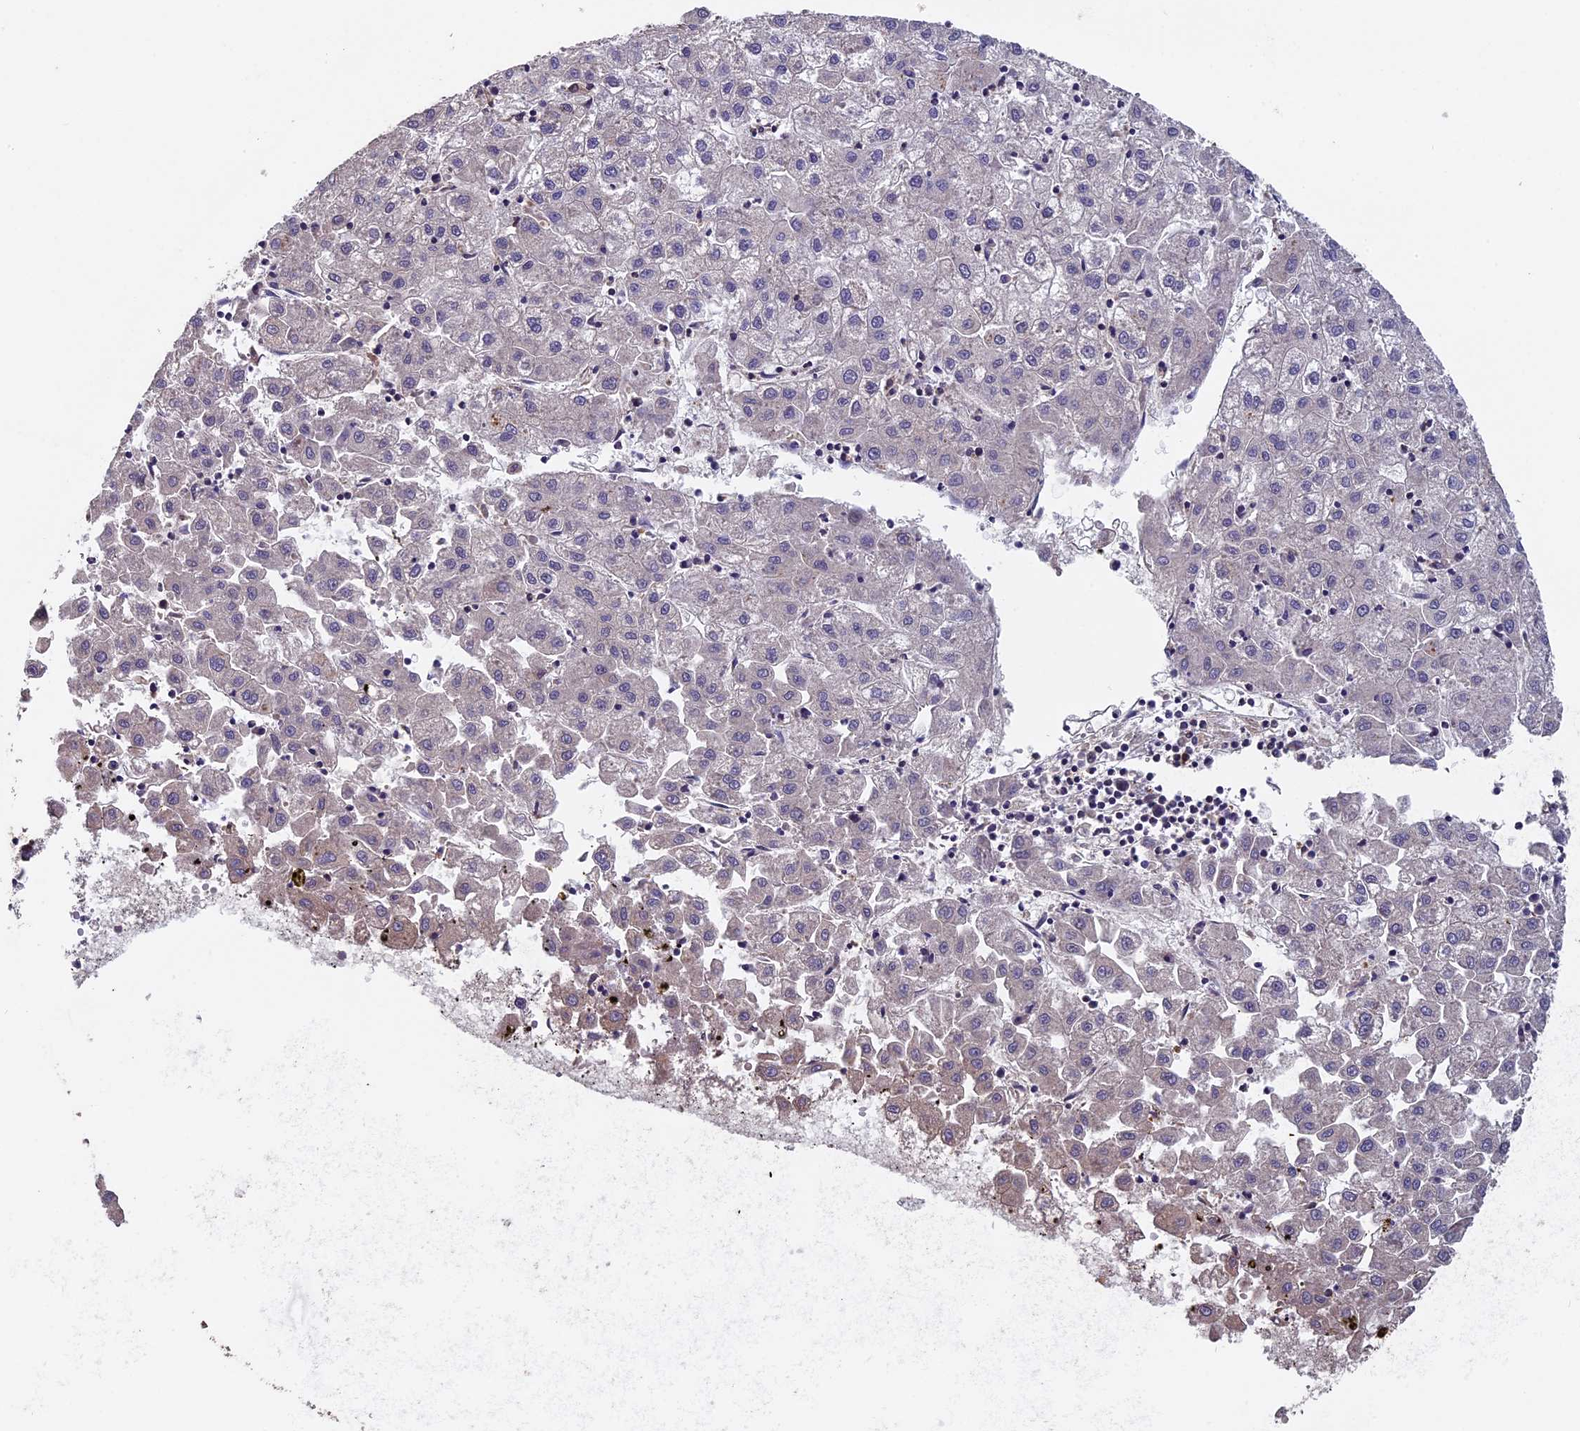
{"staining": {"intensity": "negative", "quantity": "none", "location": "none"}, "tissue": "liver cancer", "cell_type": "Tumor cells", "image_type": "cancer", "snomed": [{"axis": "morphology", "description": "Carcinoma, Hepatocellular, NOS"}, {"axis": "topography", "description": "Liver"}], "caption": "This is a histopathology image of immunohistochemistry (IHC) staining of liver hepatocellular carcinoma, which shows no staining in tumor cells.", "gene": "CCDC153", "patient": {"sex": "male", "age": 72}}